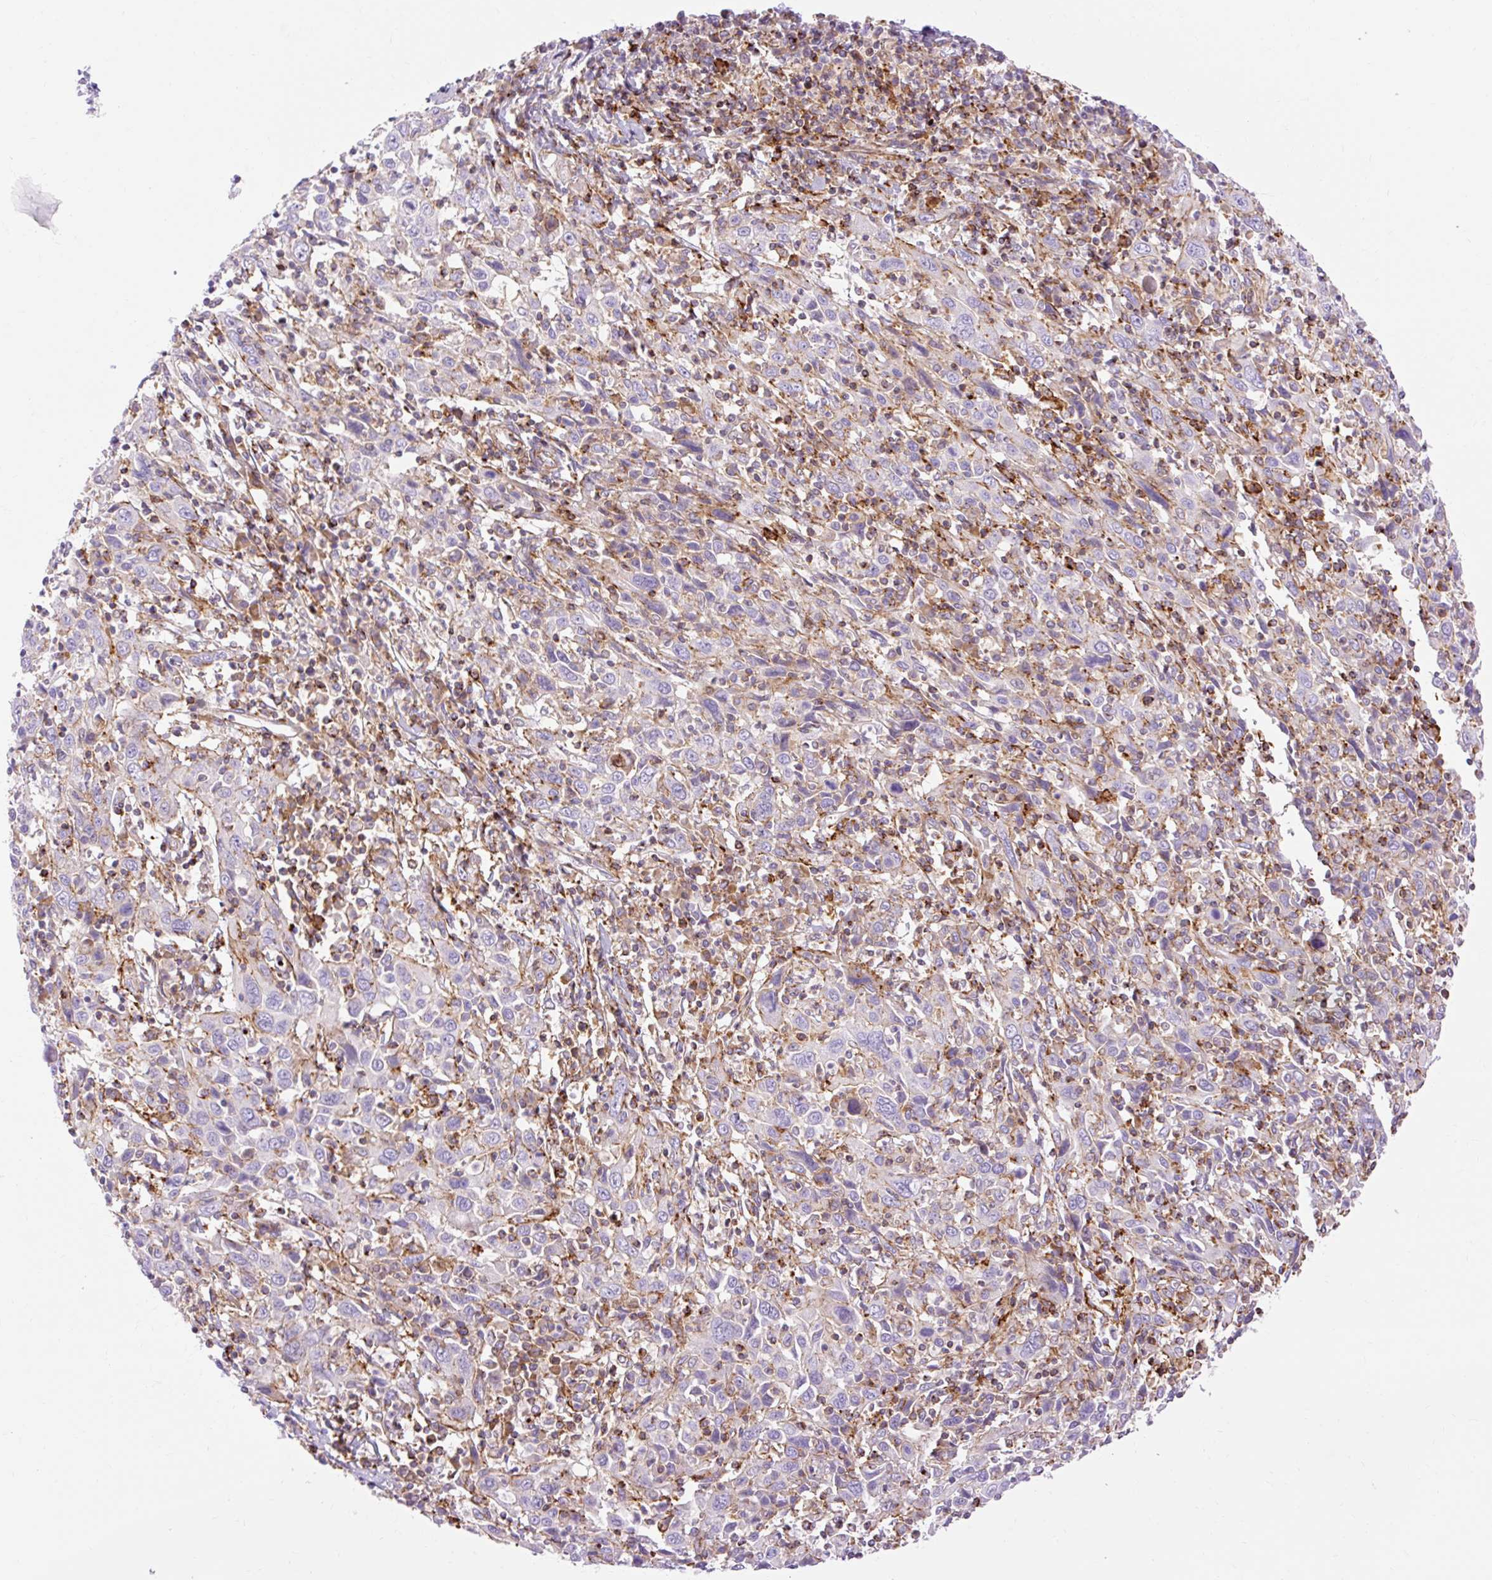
{"staining": {"intensity": "negative", "quantity": "none", "location": "none"}, "tissue": "cervical cancer", "cell_type": "Tumor cells", "image_type": "cancer", "snomed": [{"axis": "morphology", "description": "Squamous cell carcinoma, NOS"}, {"axis": "topography", "description": "Cervix"}], "caption": "IHC micrograph of cervical cancer stained for a protein (brown), which exhibits no positivity in tumor cells.", "gene": "CORO7-PAM16", "patient": {"sex": "female", "age": 46}}